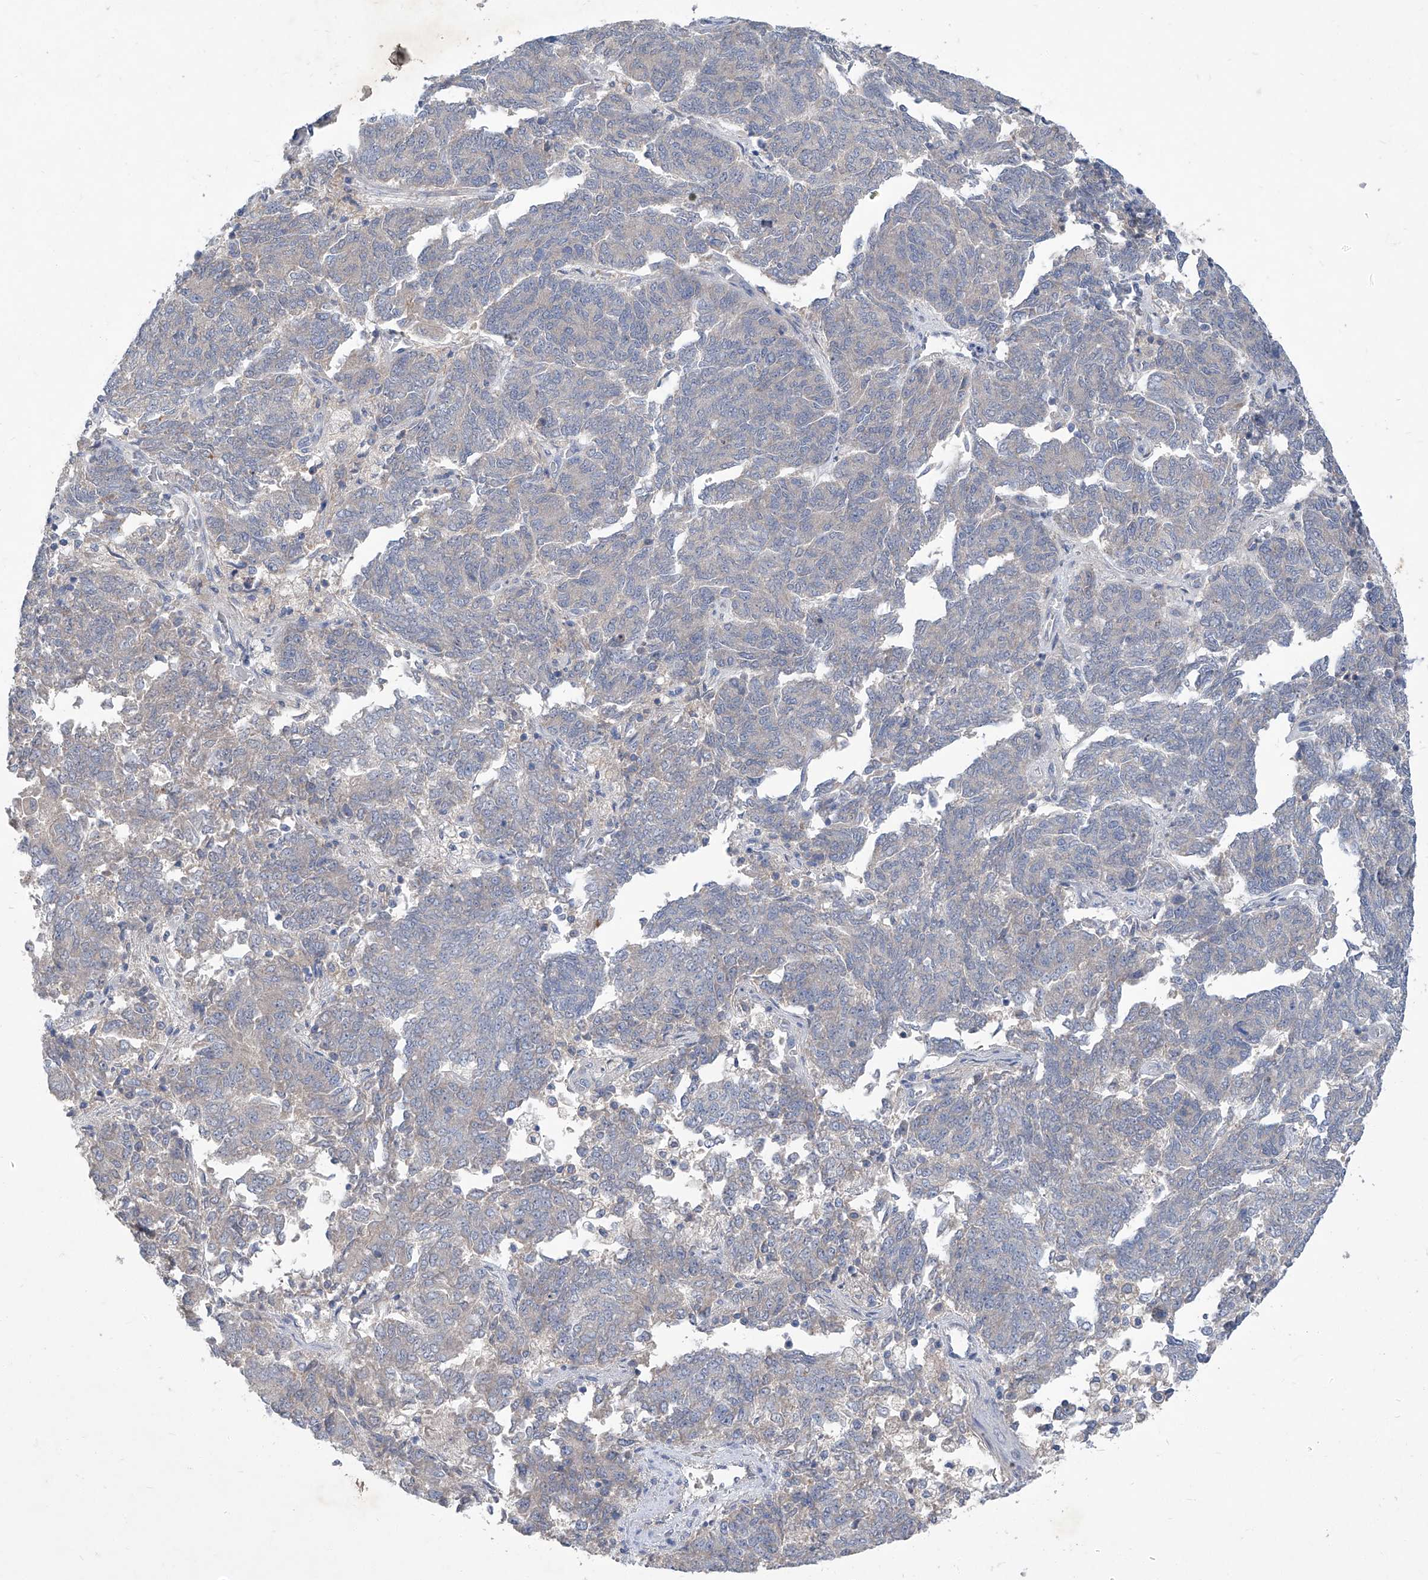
{"staining": {"intensity": "weak", "quantity": "<25%", "location": "cytoplasmic/membranous"}, "tissue": "endometrial cancer", "cell_type": "Tumor cells", "image_type": "cancer", "snomed": [{"axis": "morphology", "description": "Adenocarcinoma, NOS"}, {"axis": "topography", "description": "Endometrium"}], "caption": "IHC image of neoplastic tissue: endometrial cancer (adenocarcinoma) stained with DAB (3,3'-diaminobenzidine) demonstrates no significant protein staining in tumor cells. Nuclei are stained in blue.", "gene": "SBK2", "patient": {"sex": "female", "age": 80}}